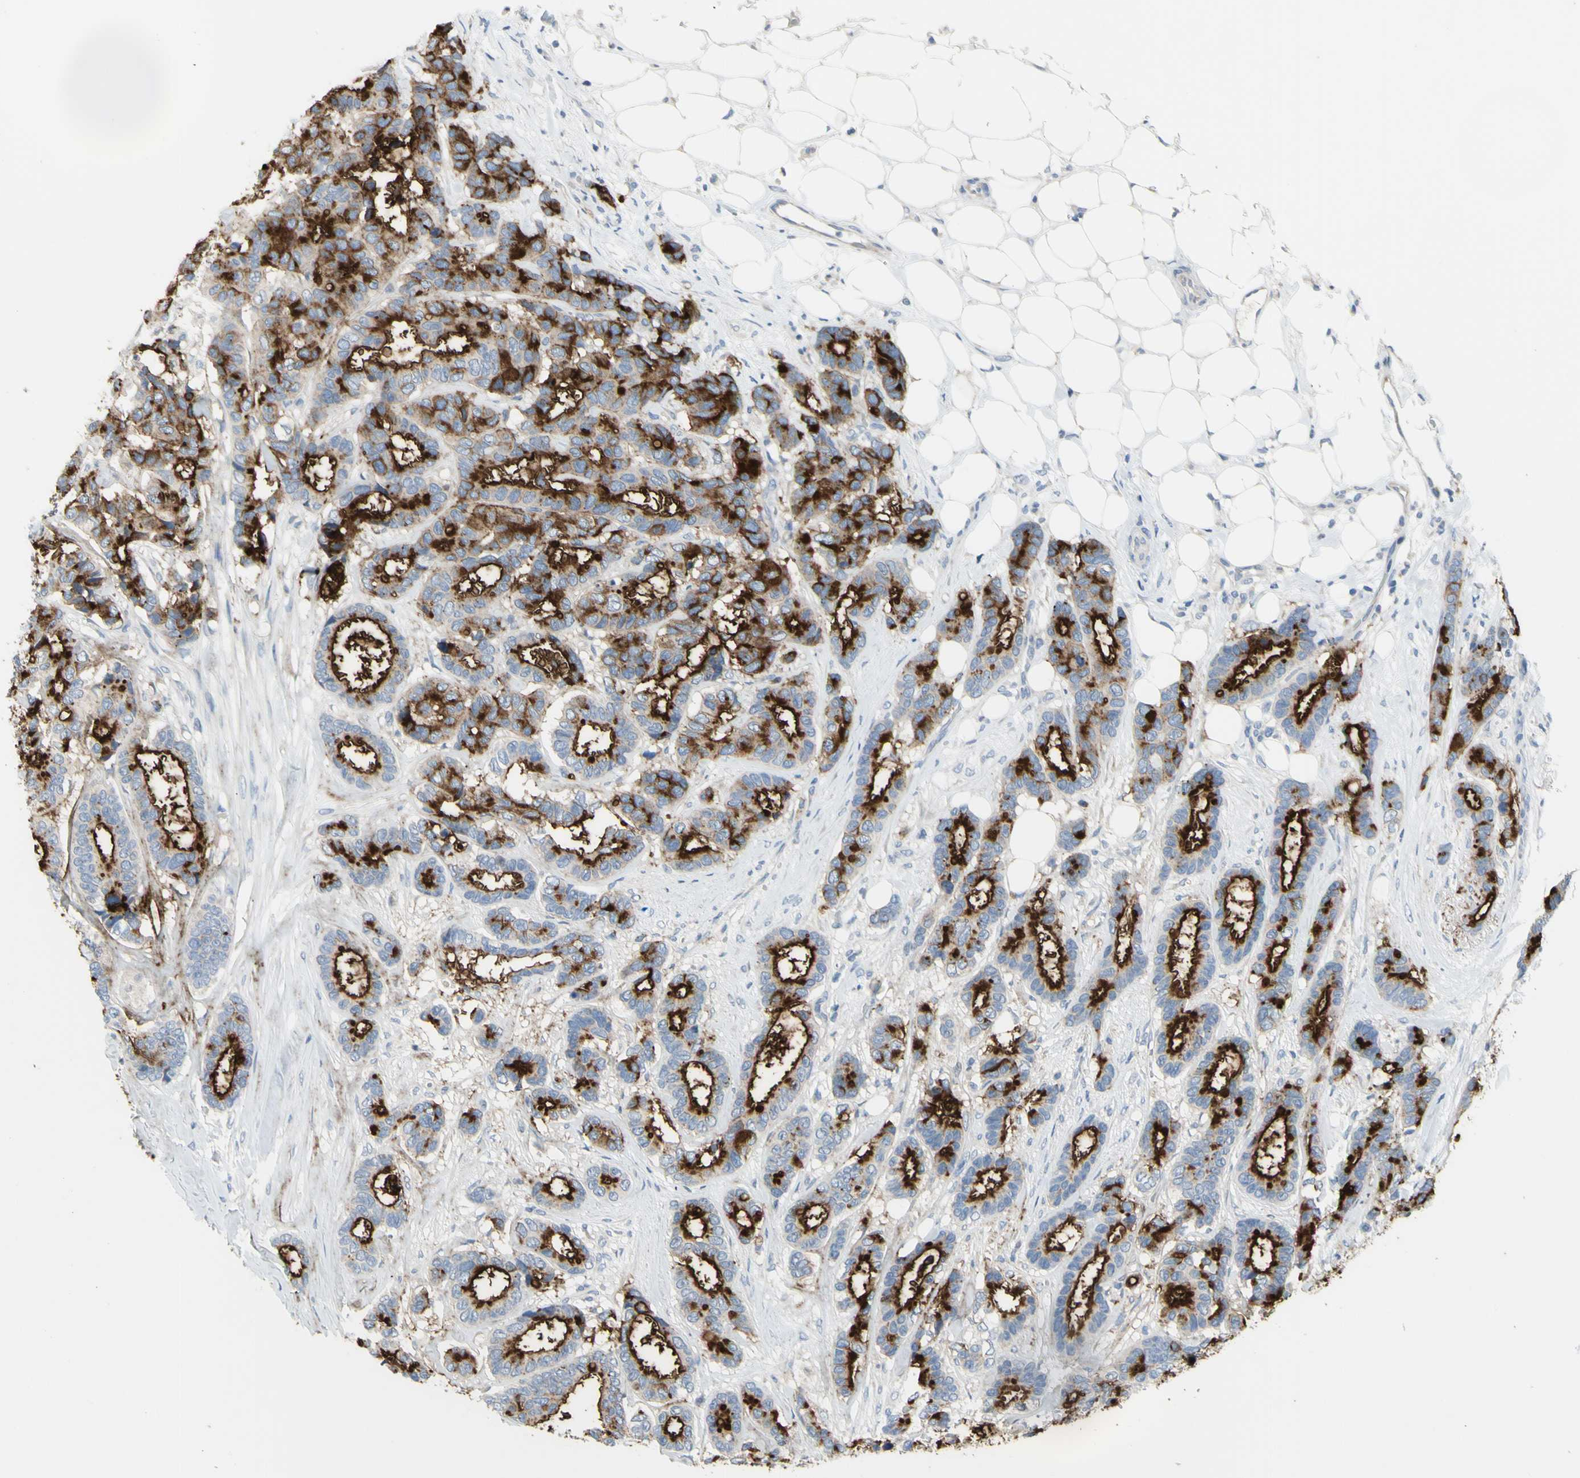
{"staining": {"intensity": "strong", "quantity": ">75%", "location": "cytoplasmic/membranous"}, "tissue": "breast cancer", "cell_type": "Tumor cells", "image_type": "cancer", "snomed": [{"axis": "morphology", "description": "Duct carcinoma"}, {"axis": "topography", "description": "Breast"}], "caption": "Strong cytoplasmic/membranous staining is identified in approximately >75% of tumor cells in infiltrating ductal carcinoma (breast).", "gene": "MUC1", "patient": {"sex": "female", "age": 87}}